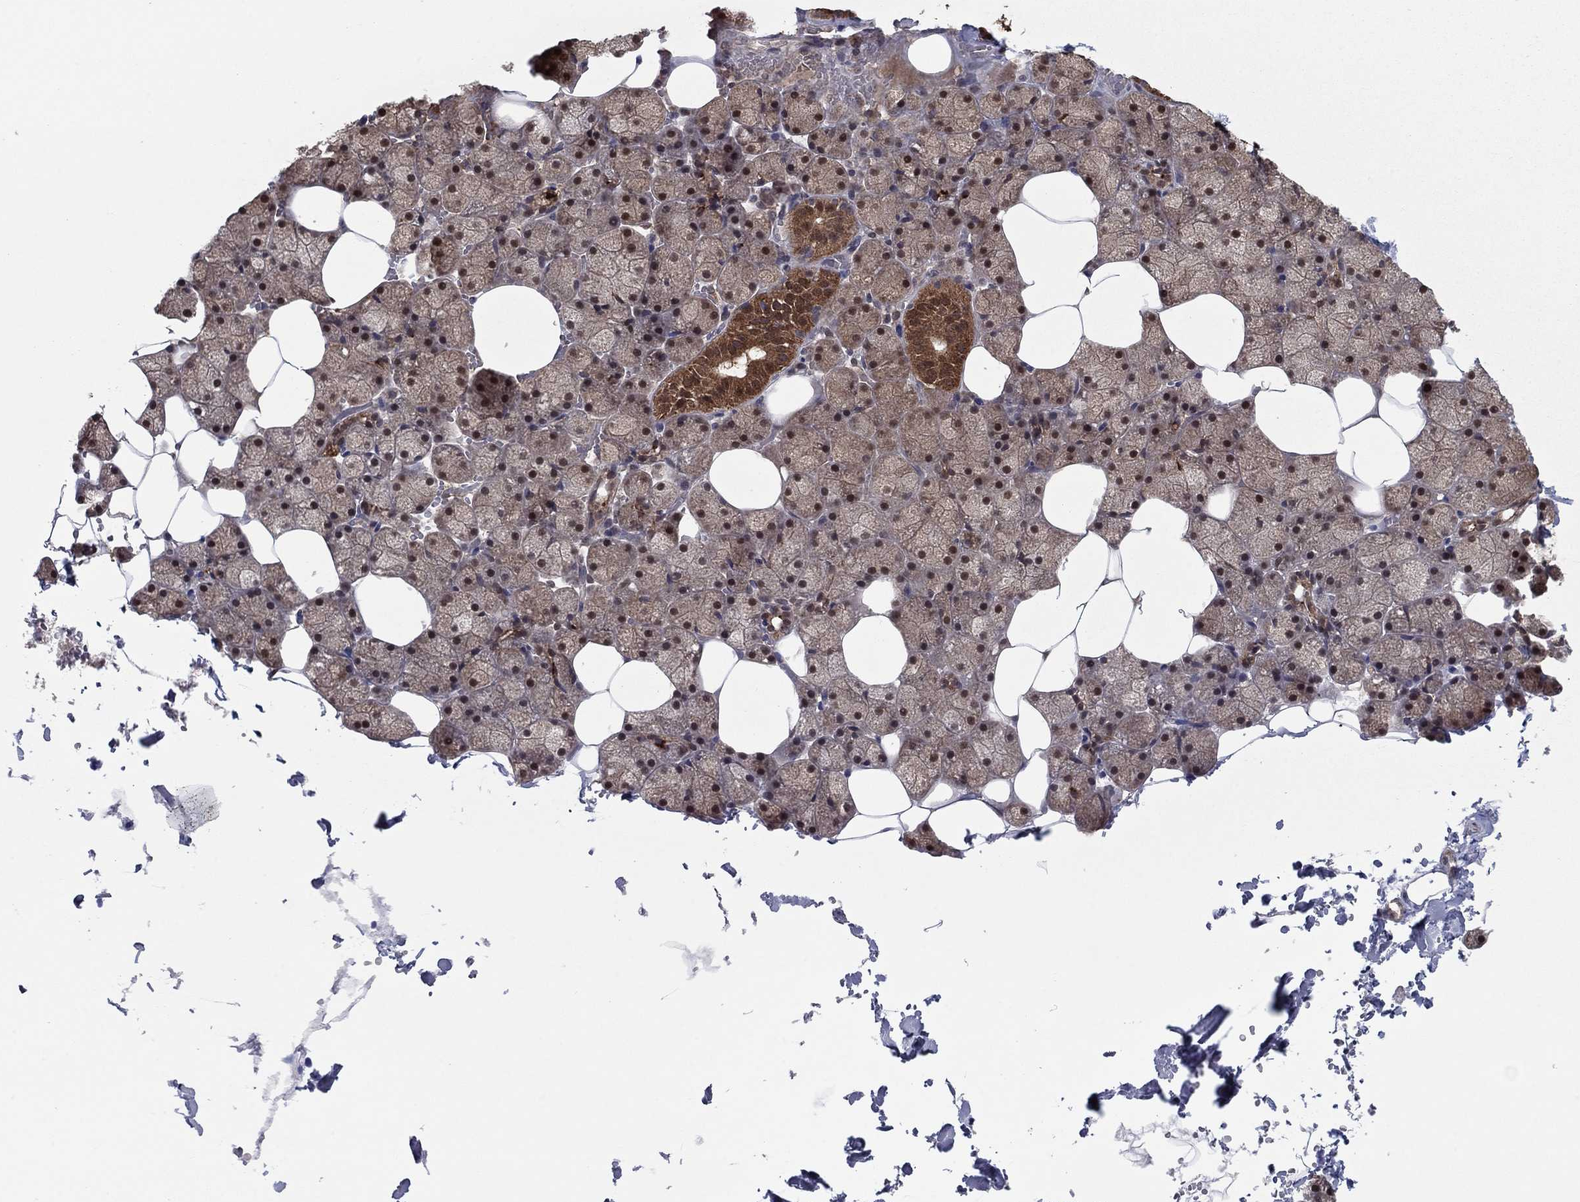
{"staining": {"intensity": "strong", "quantity": "<25%", "location": "cytoplasmic/membranous,nuclear"}, "tissue": "salivary gland", "cell_type": "Glandular cells", "image_type": "normal", "snomed": [{"axis": "morphology", "description": "Normal tissue, NOS"}, {"axis": "topography", "description": "Salivary gland"}], "caption": "Salivary gland stained for a protein shows strong cytoplasmic/membranous,nuclear positivity in glandular cells. Using DAB (brown) and hematoxylin (blue) stains, captured at high magnification using brightfield microscopy.", "gene": "GRHPR", "patient": {"sex": "male", "age": 38}}